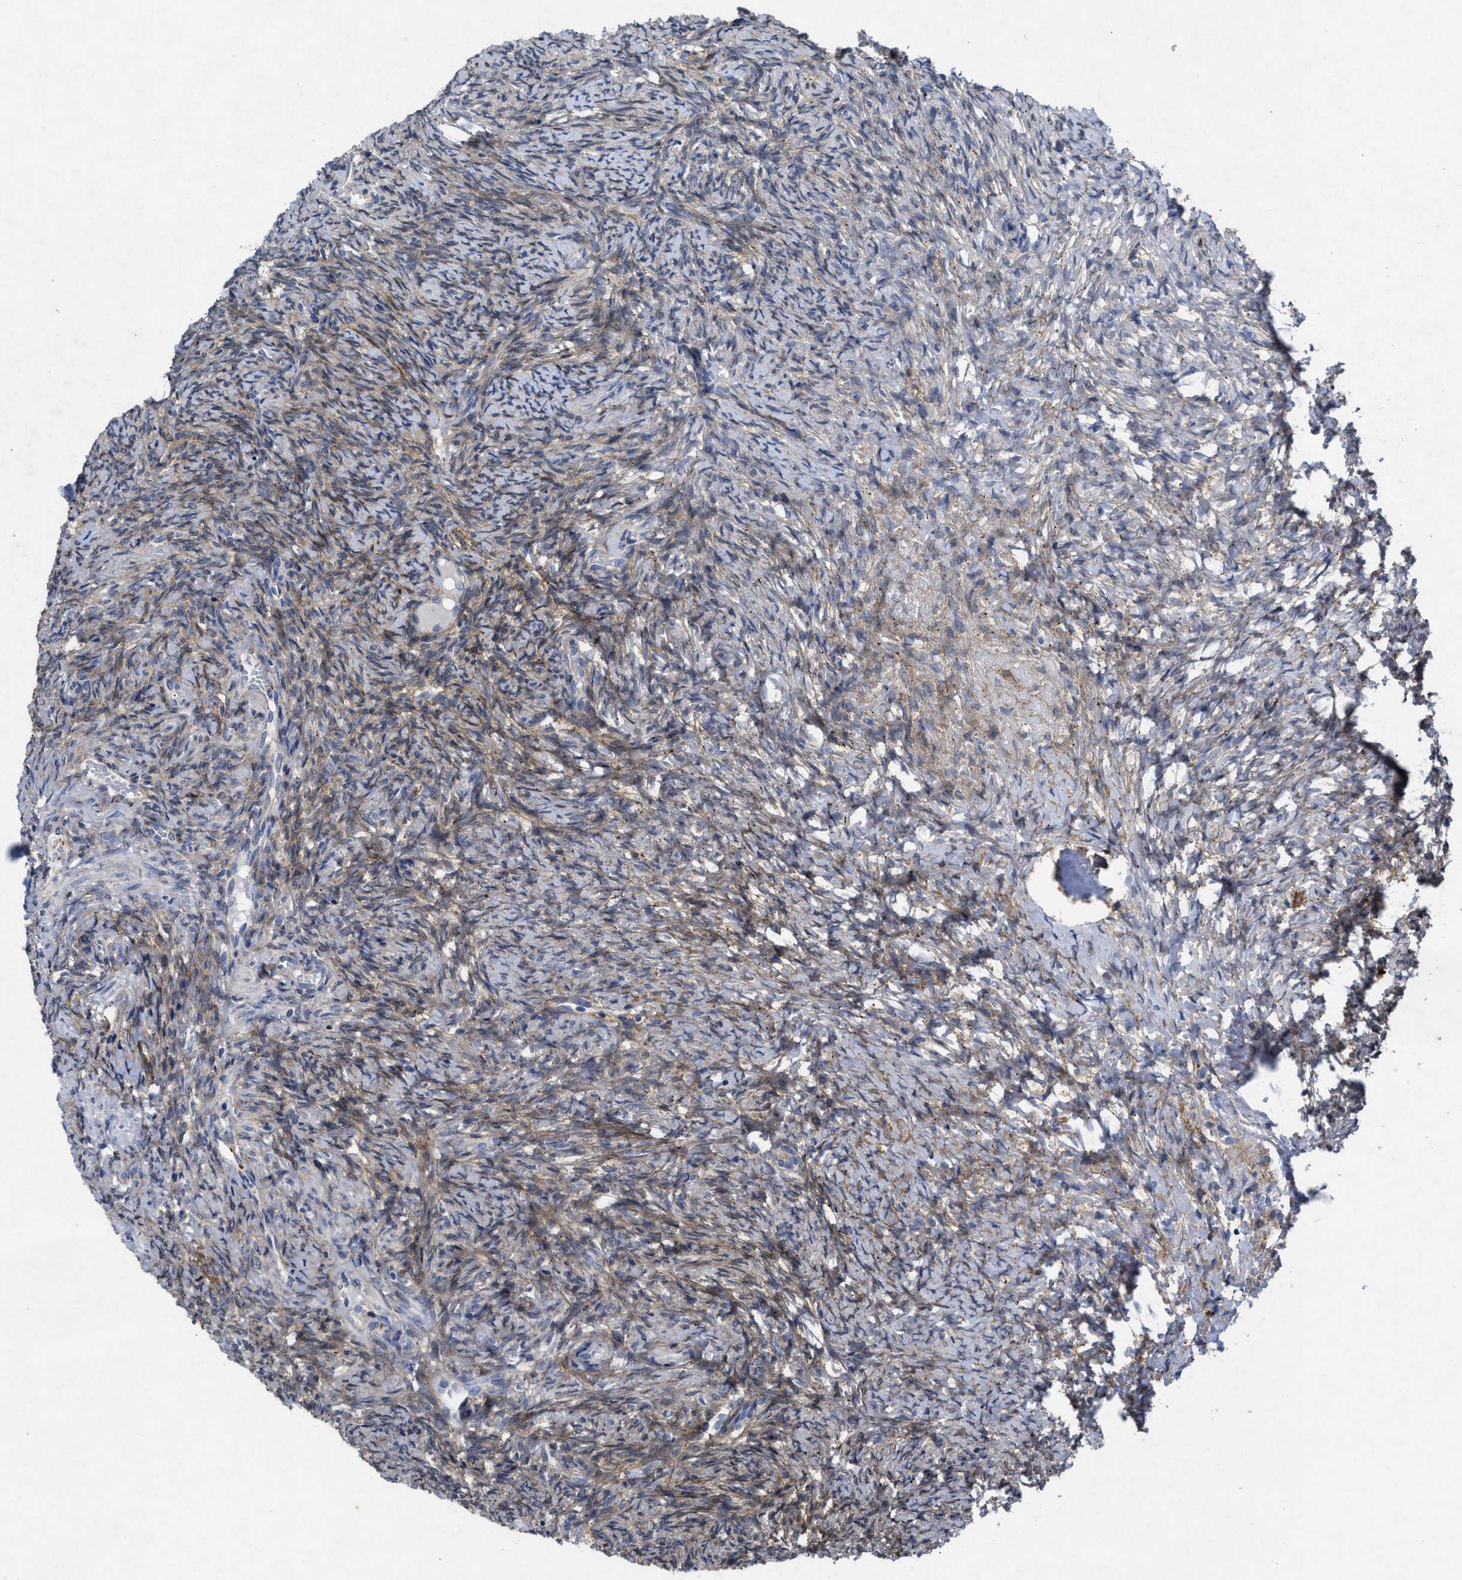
{"staining": {"intensity": "moderate", "quantity": "25%-75%", "location": "cytoplasmic/membranous"}, "tissue": "ovary", "cell_type": "Follicle cells", "image_type": "normal", "snomed": [{"axis": "morphology", "description": "Normal tissue, NOS"}, {"axis": "topography", "description": "Ovary"}], "caption": "Follicle cells show medium levels of moderate cytoplasmic/membranous expression in about 25%-75% of cells in unremarkable human ovary. (Brightfield microscopy of DAB IHC at high magnification).", "gene": "PDGFRA", "patient": {"sex": "female", "age": 41}}